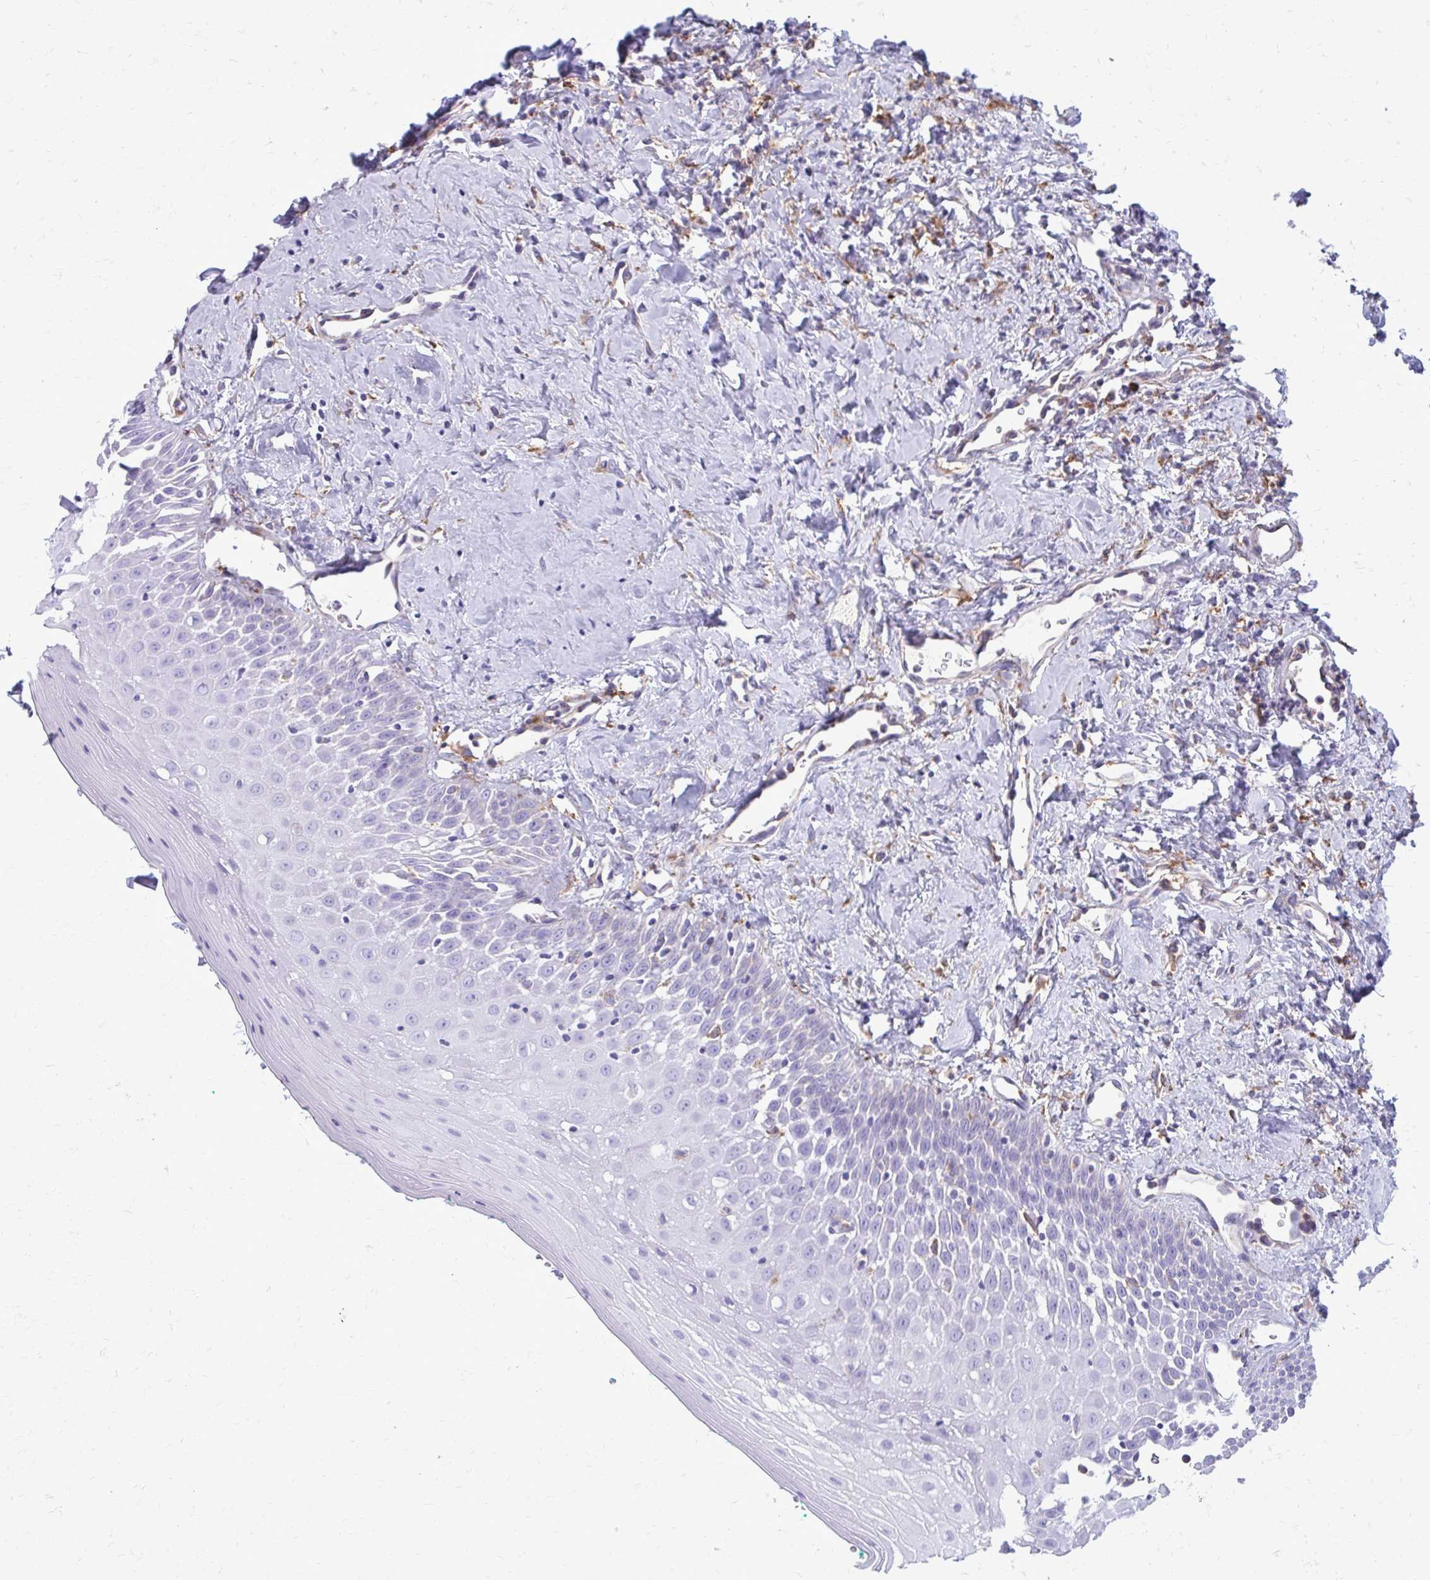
{"staining": {"intensity": "negative", "quantity": "none", "location": "none"}, "tissue": "oral mucosa", "cell_type": "Squamous epithelial cells", "image_type": "normal", "snomed": [{"axis": "morphology", "description": "Normal tissue, NOS"}, {"axis": "topography", "description": "Oral tissue"}], "caption": "High power microscopy image of an immunohistochemistry photomicrograph of normal oral mucosa, revealing no significant staining in squamous epithelial cells.", "gene": "CLTA", "patient": {"sex": "female", "age": 70}}